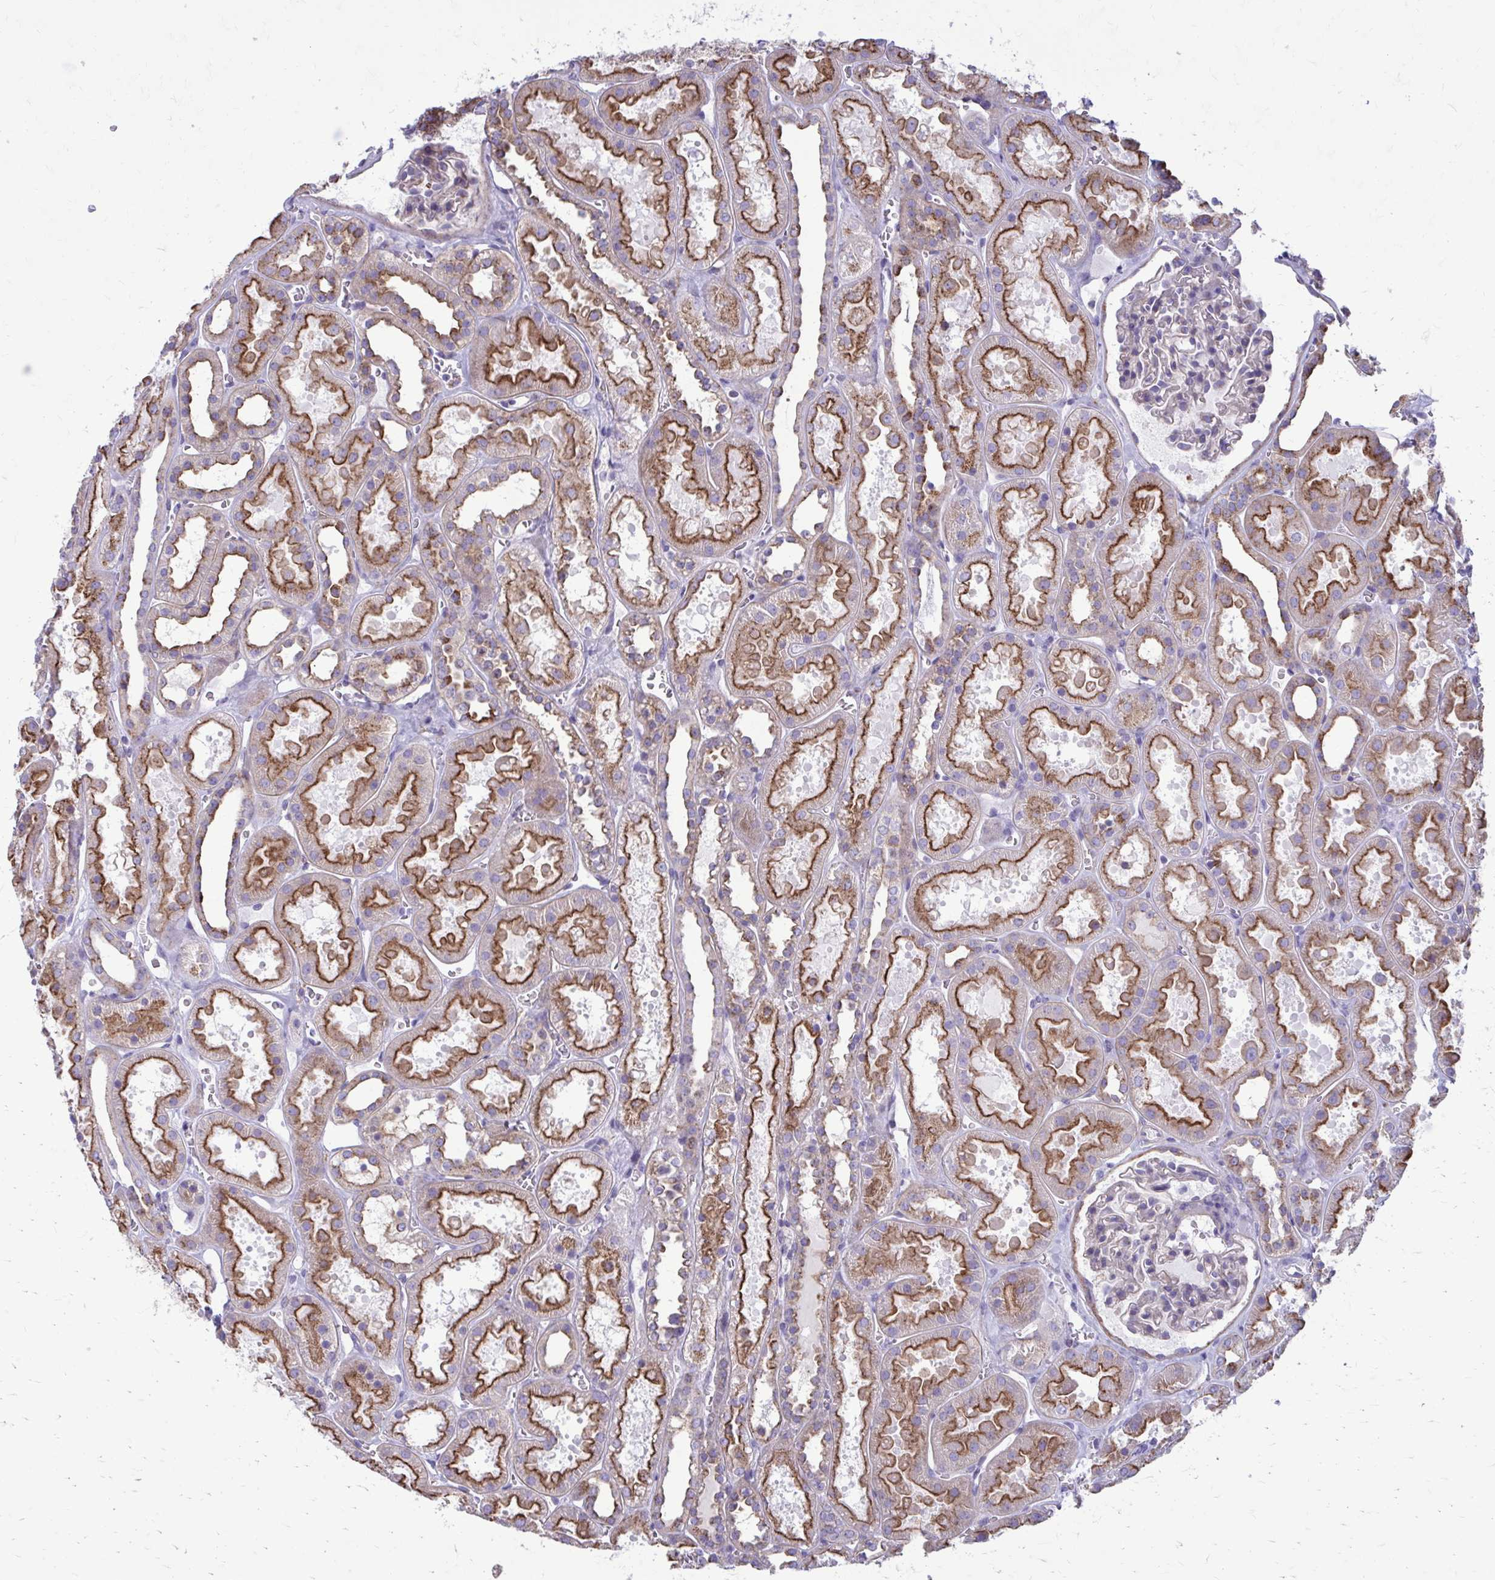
{"staining": {"intensity": "negative", "quantity": "none", "location": "none"}, "tissue": "kidney", "cell_type": "Cells in glomeruli", "image_type": "normal", "snomed": [{"axis": "morphology", "description": "Normal tissue, NOS"}, {"axis": "topography", "description": "Kidney"}], "caption": "Kidney stained for a protein using IHC shows no positivity cells in glomeruli.", "gene": "CLTA", "patient": {"sex": "female", "age": 41}}